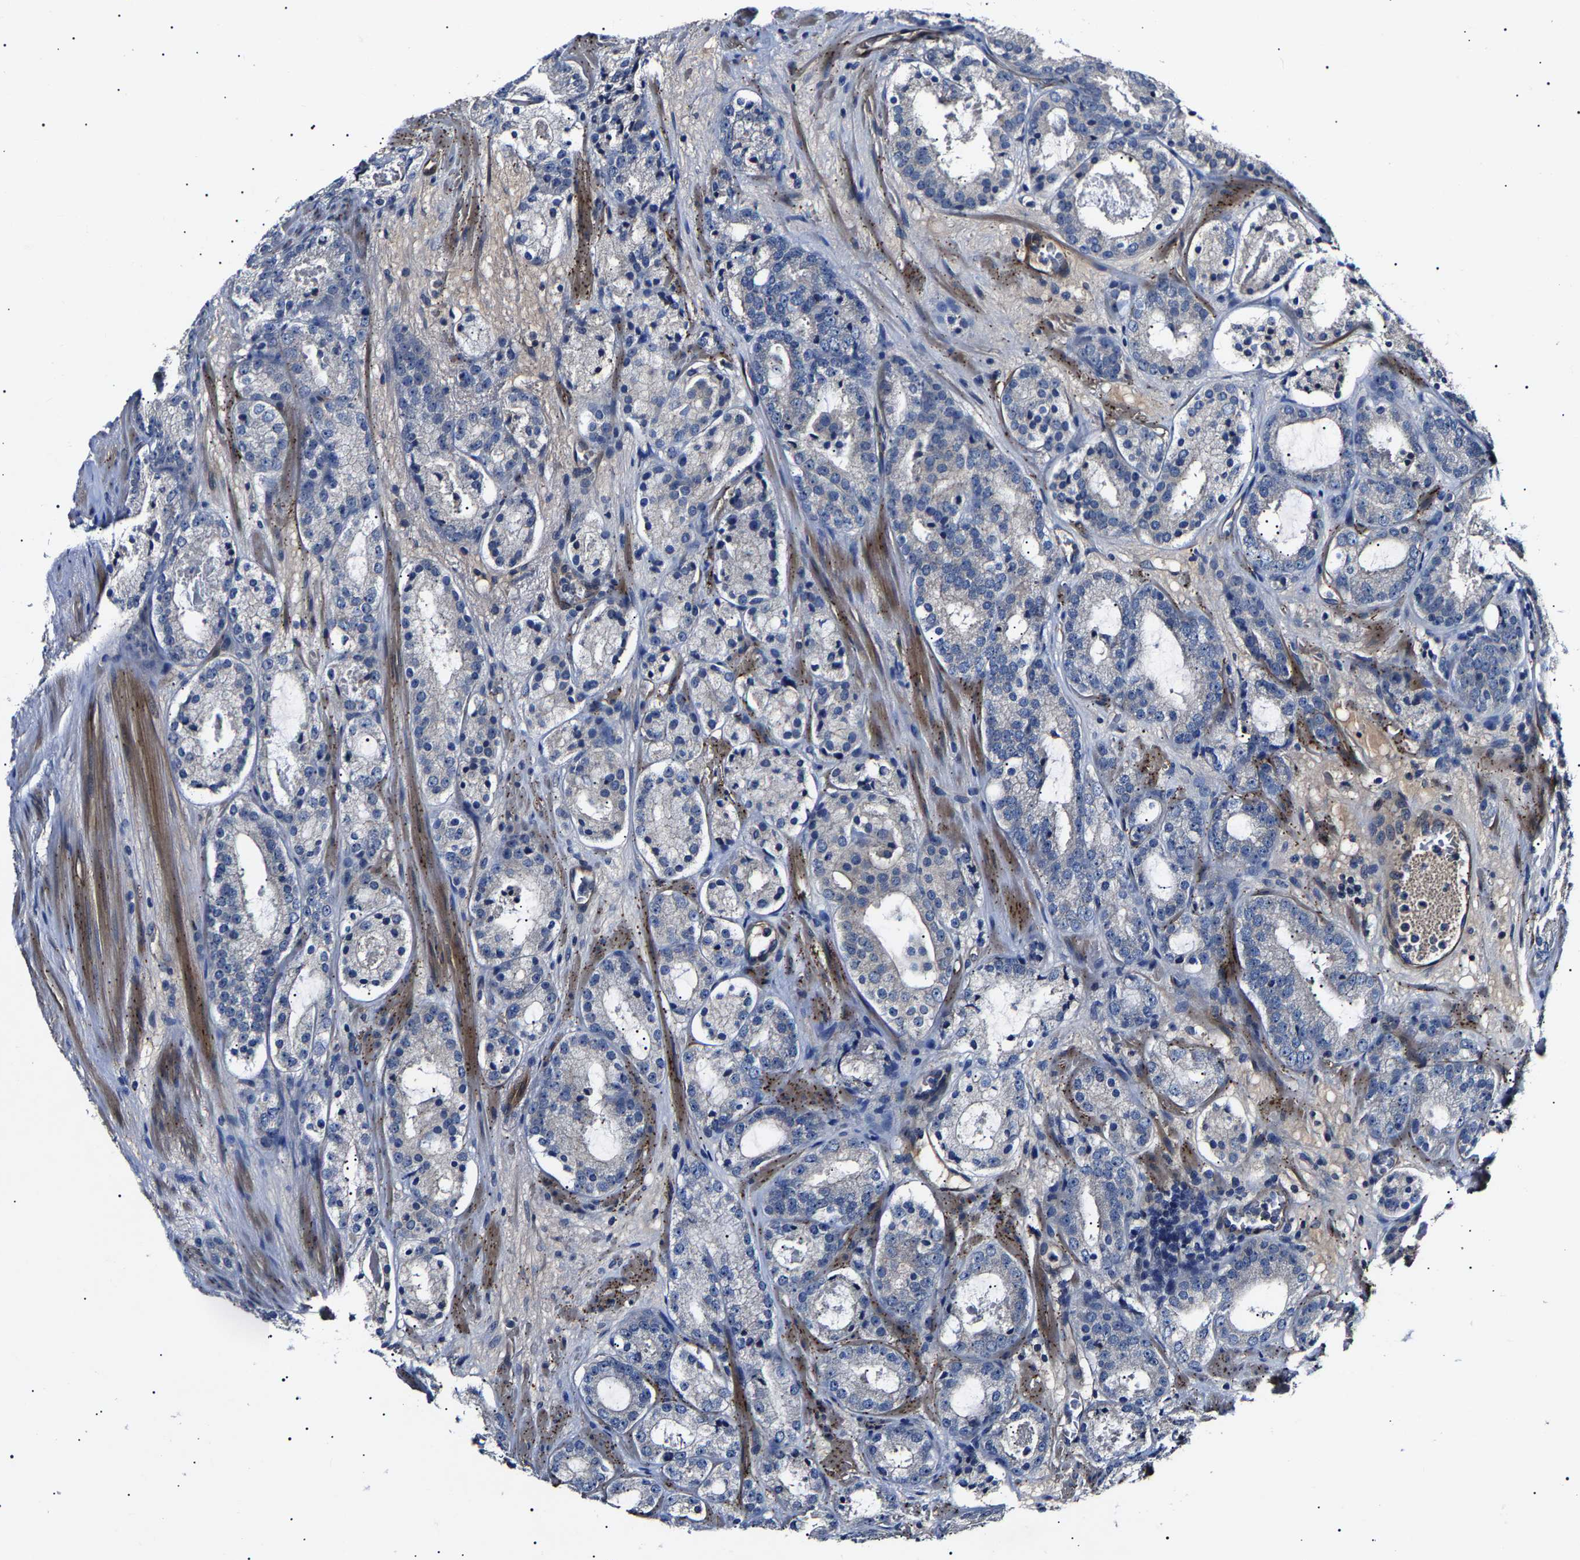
{"staining": {"intensity": "negative", "quantity": "none", "location": "none"}, "tissue": "prostate cancer", "cell_type": "Tumor cells", "image_type": "cancer", "snomed": [{"axis": "morphology", "description": "Adenocarcinoma, Low grade"}, {"axis": "topography", "description": "Prostate"}], "caption": "This histopathology image is of prostate low-grade adenocarcinoma stained with immunohistochemistry (IHC) to label a protein in brown with the nuclei are counter-stained blue. There is no staining in tumor cells.", "gene": "KLHL42", "patient": {"sex": "male", "age": 69}}